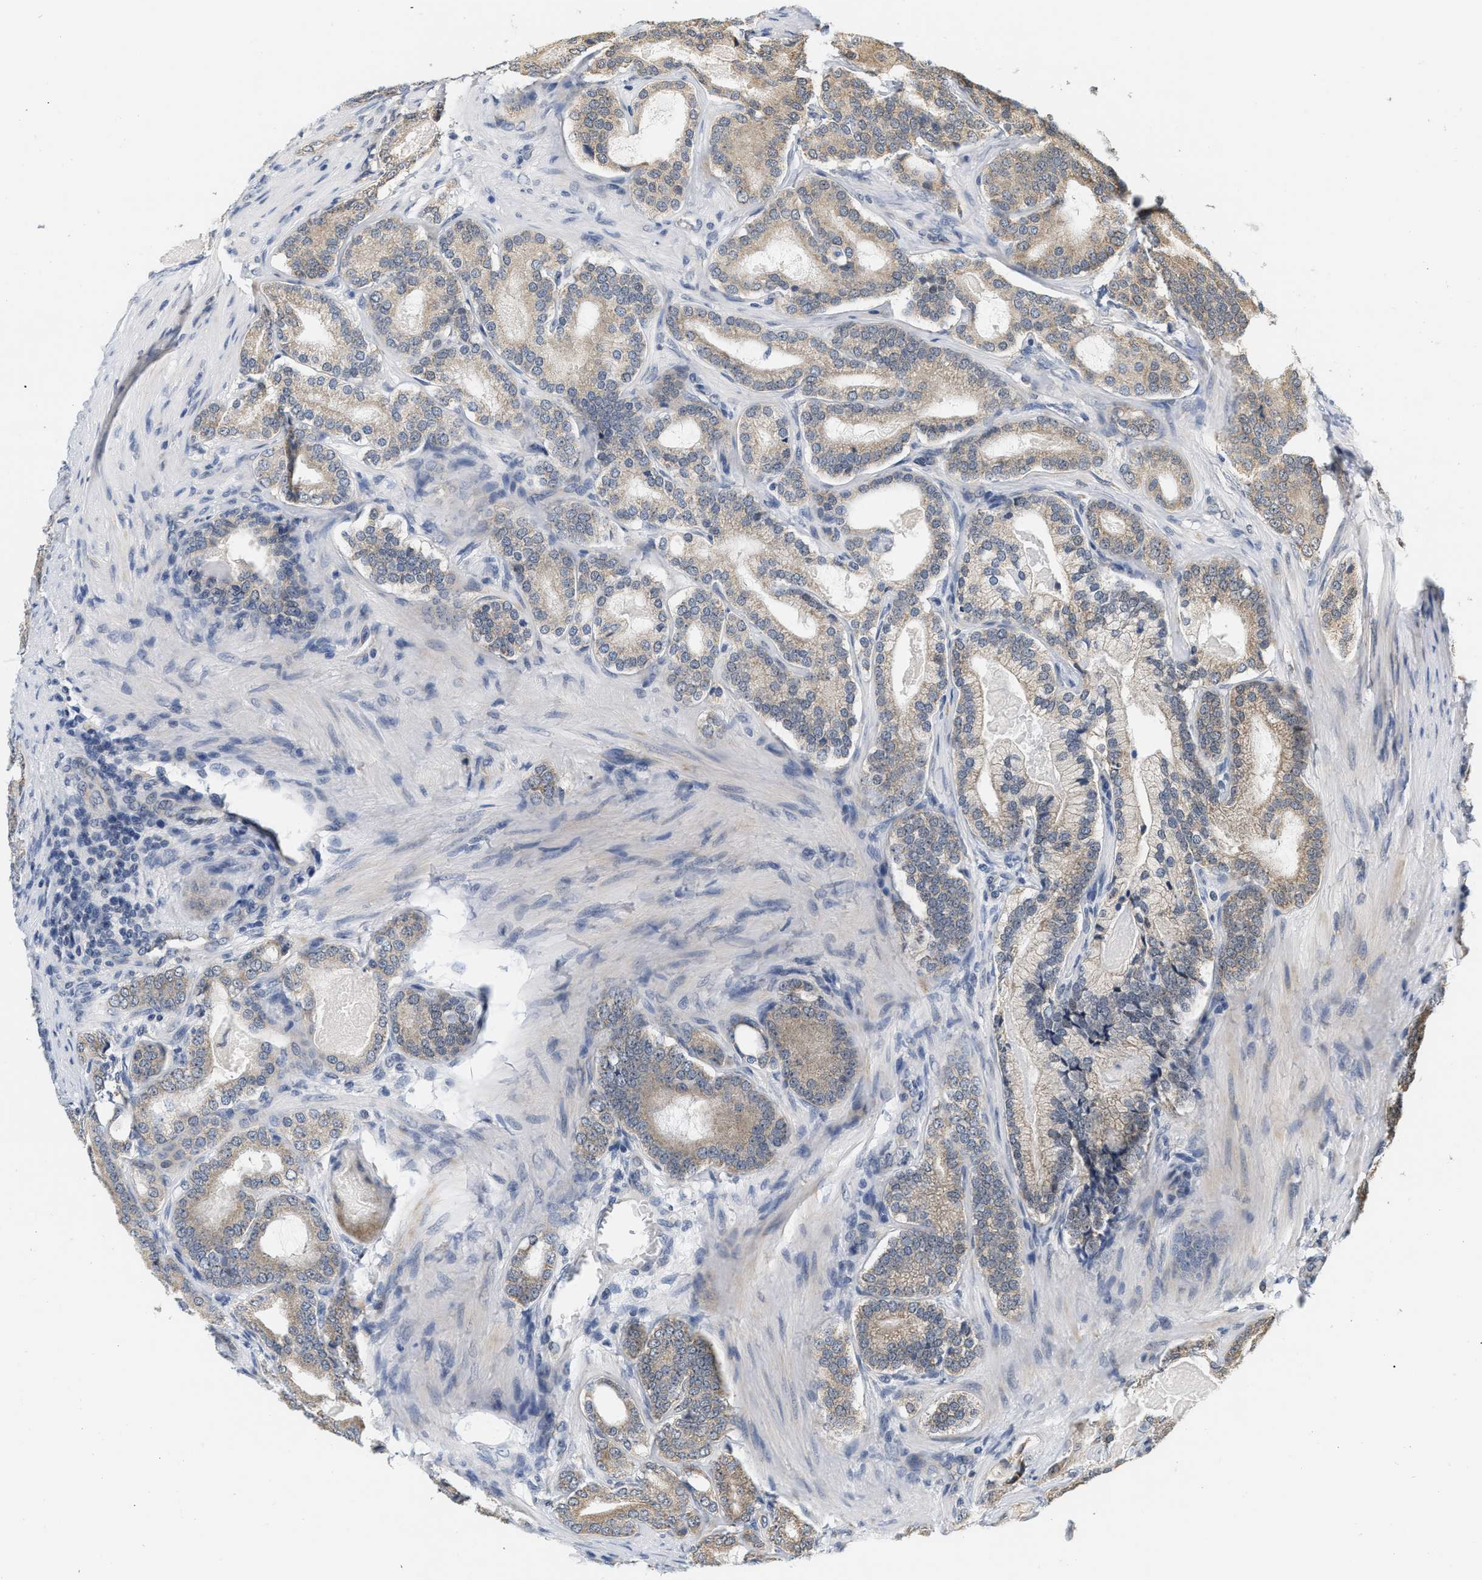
{"staining": {"intensity": "moderate", "quantity": ">75%", "location": "cytoplasmic/membranous"}, "tissue": "prostate cancer", "cell_type": "Tumor cells", "image_type": "cancer", "snomed": [{"axis": "morphology", "description": "Adenocarcinoma, High grade"}, {"axis": "topography", "description": "Prostate"}], "caption": "IHC image of neoplastic tissue: human prostate cancer stained using immunohistochemistry shows medium levels of moderate protein expression localized specifically in the cytoplasmic/membranous of tumor cells, appearing as a cytoplasmic/membranous brown color.", "gene": "GIGYF1", "patient": {"sex": "male", "age": 60}}